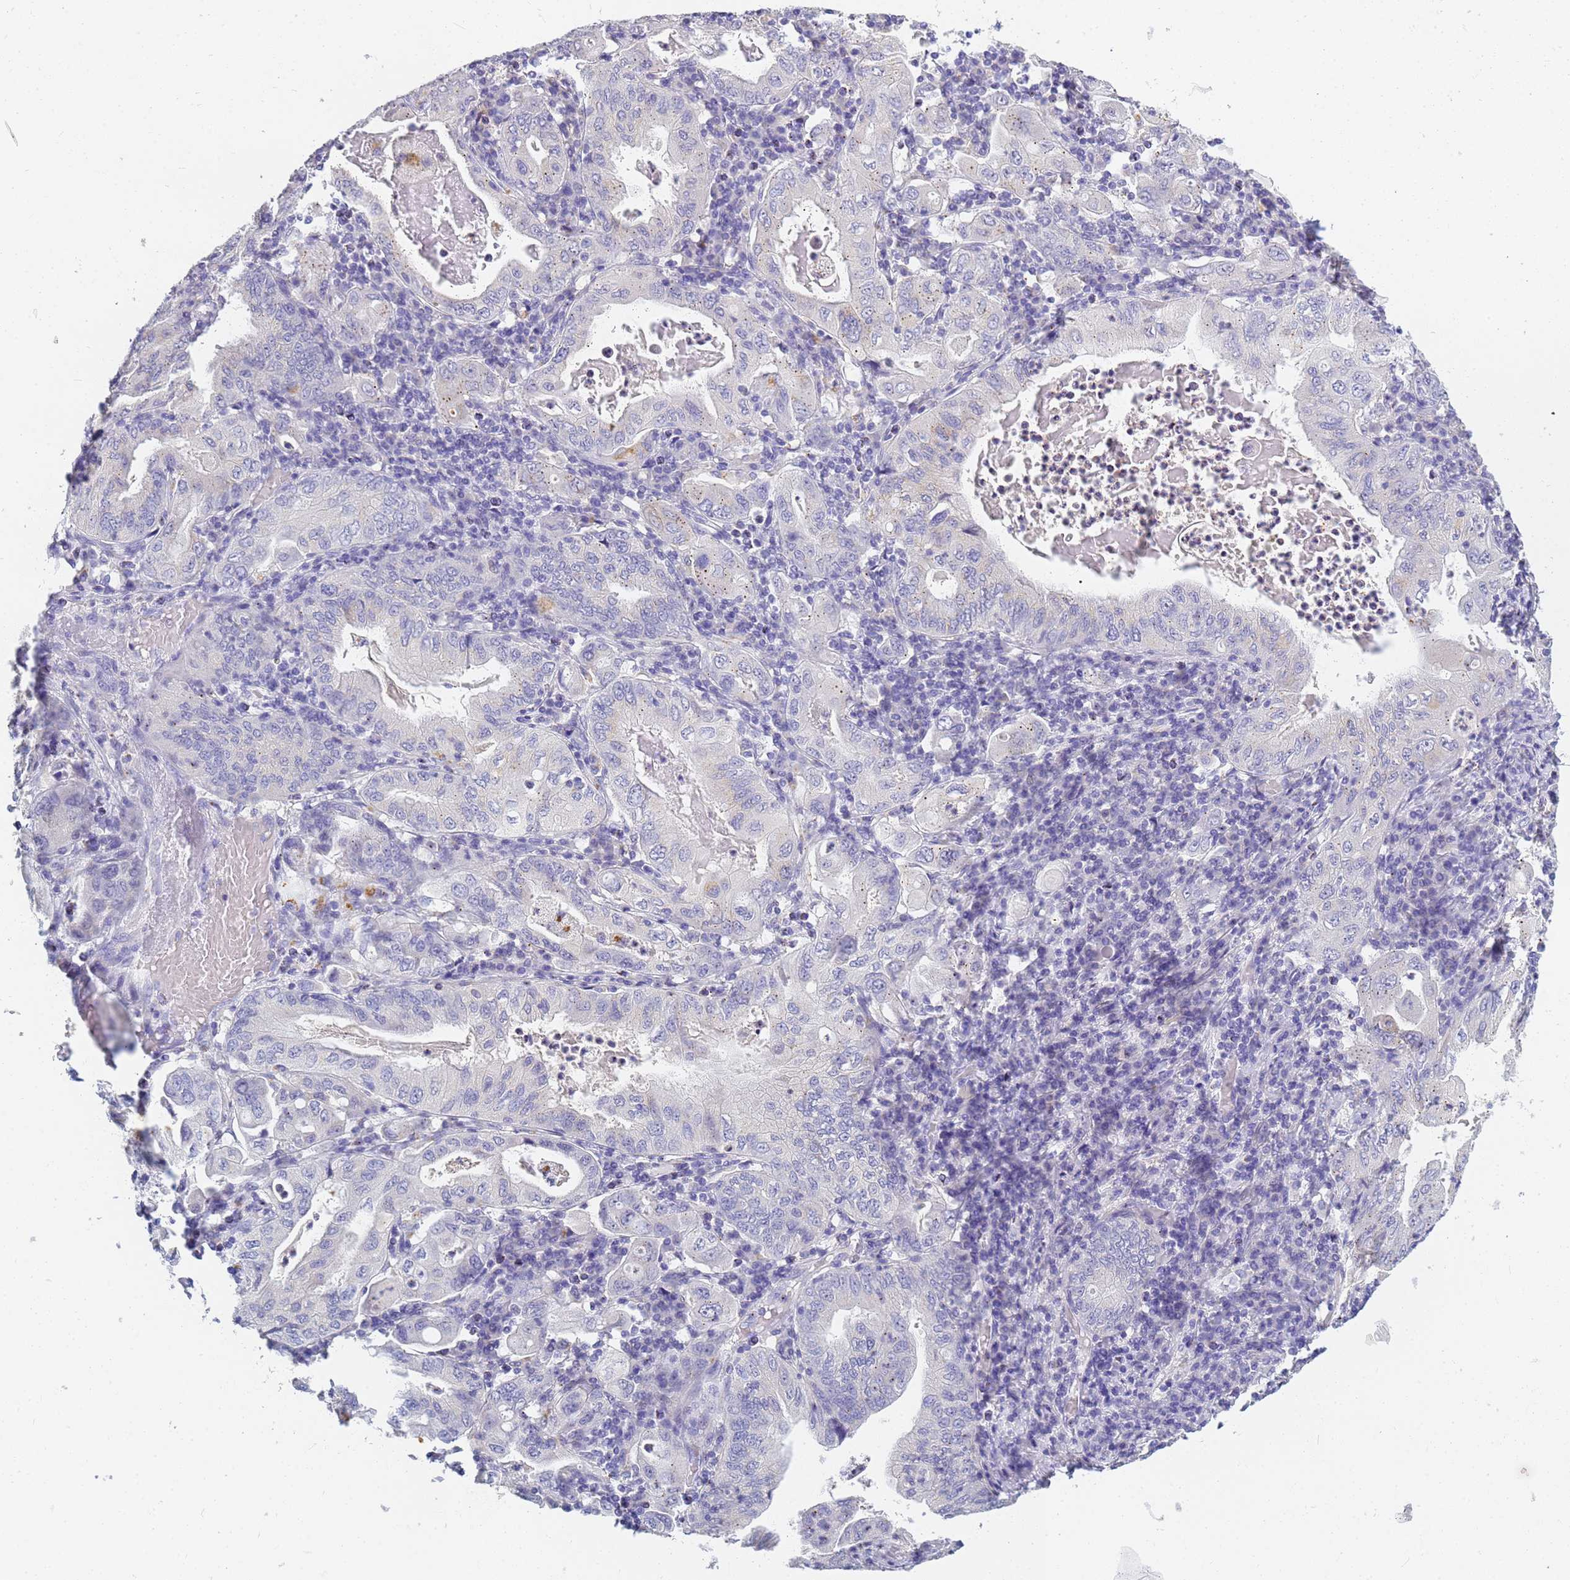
{"staining": {"intensity": "negative", "quantity": "none", "location": "none"}, "tissue": "stomach cancer", "cell_type": "Tumor cells", "image_type": "cancer", "snomed": [{"axis": "morphology", "description": "Normal tissue, NOS"}, {"axis": "morphology", "description": "Adenocarcinoma, NOS"}, {"axis": "topography", "description": "Esophagus"}, {"axis": "topography", "description": "Stomach, upper"}, {"axis": "topography", "description": "Peripheral nerve tissue"}], "caption": "Immunohistochemical staining of stomach adenocarcinoma displays no significant expression in tumor cells.", "gene": "B3GNT8", "patient": {"sex": "male", "age": 62}}